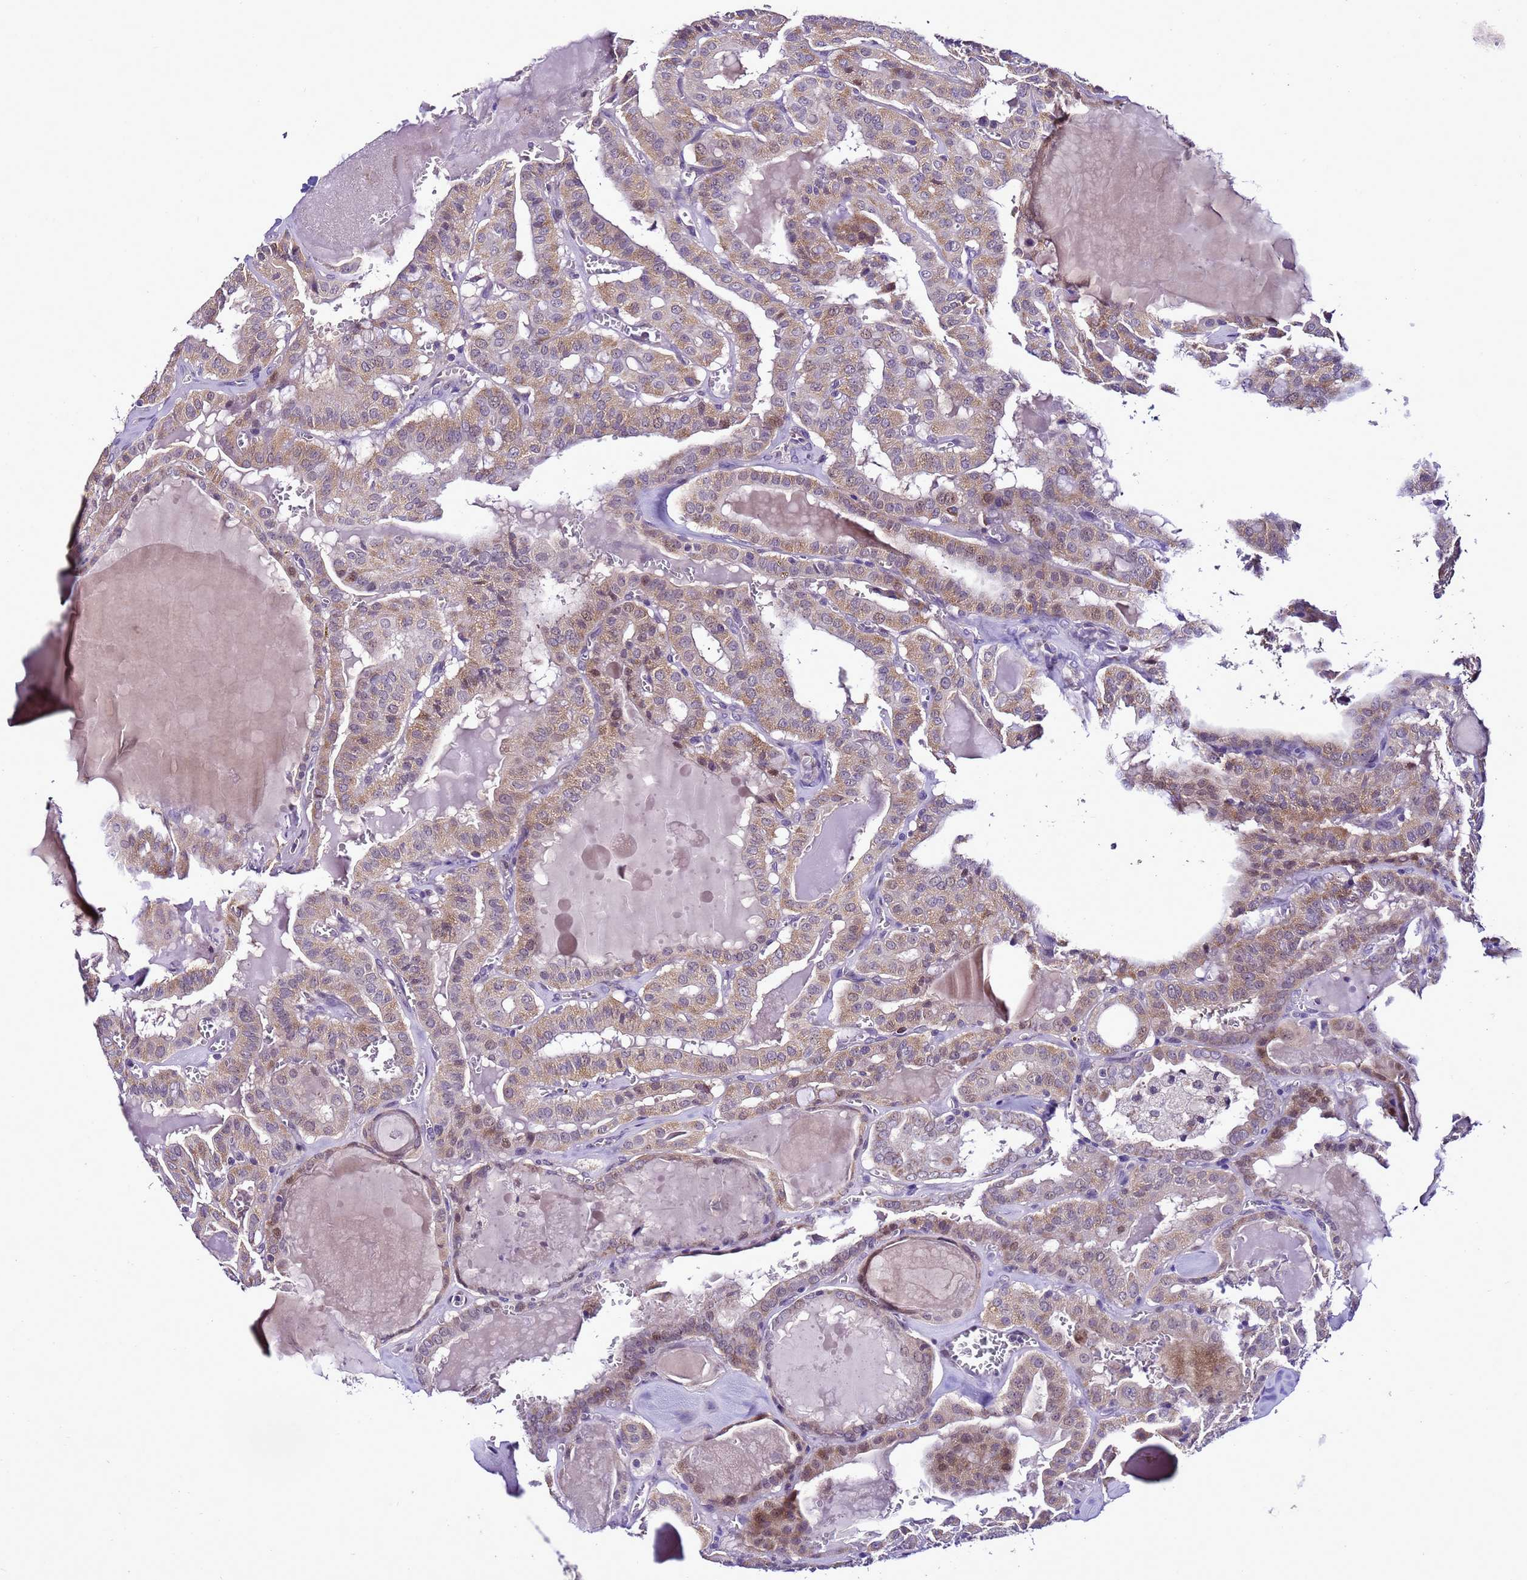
{"staining": {"intensity": "moderate", "quantity": ">75%", "location": "cytoplasmic/membranous"}, "tissue": "thyroid cancer", "cell_type": "Tumor cells", "image_type": "cancer", "snomed": [{"axis": "morphology", "description": "Papillary adenocarcinoma, NOS"}, {"axis": "topography", "description": "Thyroid gland"}], "caption": "An IHC photomicrograph of tumor tissue is shown. Protein staining in brown highlights moderate cytoplasmic/membranous positivity in thyroid papillary adenocarcinoma within tumor cells.", "gene": "DPH6", "patient": {"sex": "male", "age": 52}}